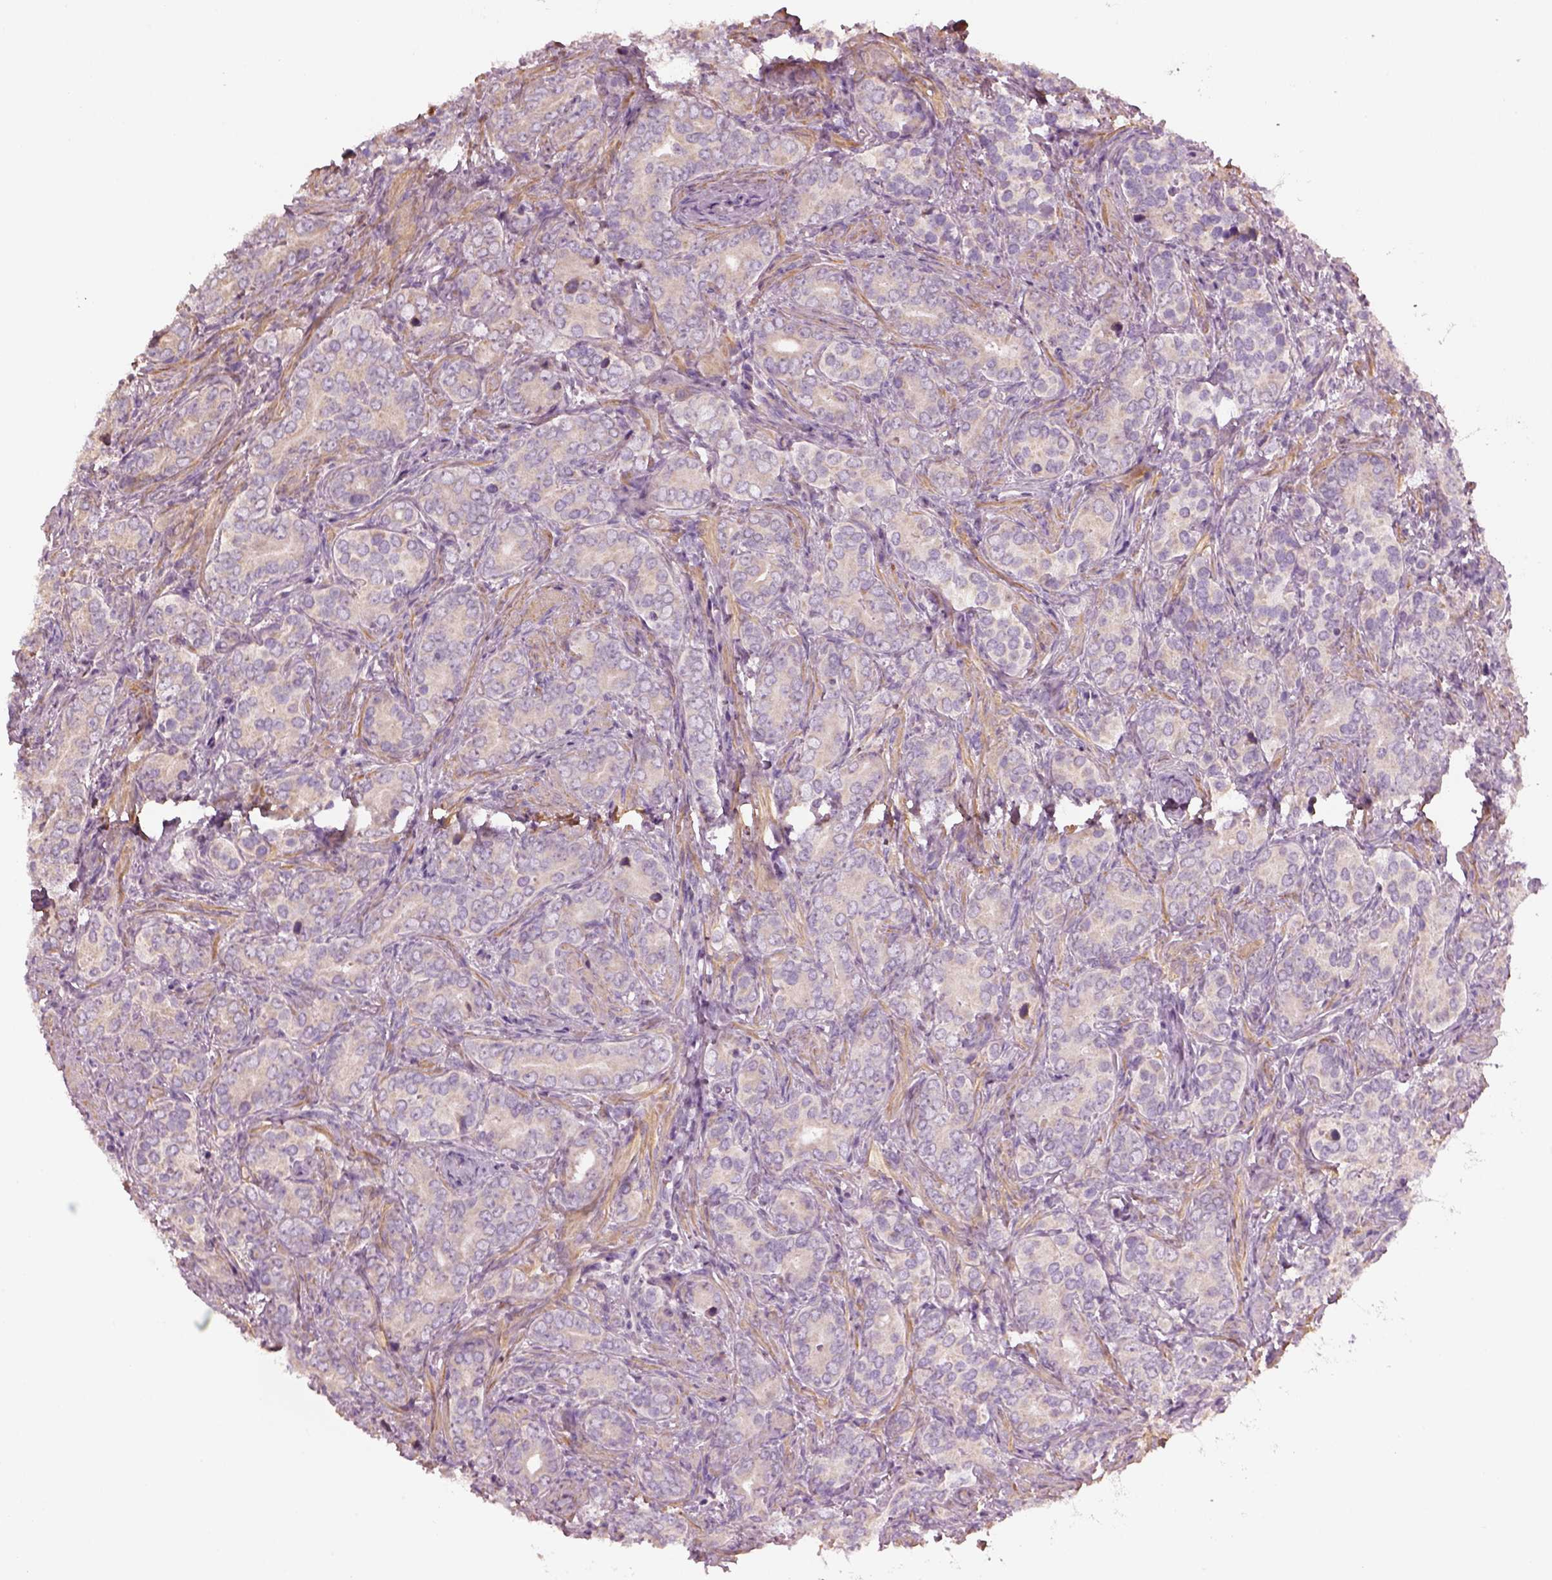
{"staining": {"intensity": "negative", "quantity": "none", "location": "none"}, "tissue": "prostate cancer", "cell_type": "Tumor cells", "image_type": "cancer", "snomed": [{"axis": "morphology", "description": "Adenocarcinoma, High grade"}, {"axis": "topography", "description": "Prostate"}], "caption": "This histopathology image is of adenocarcinoma (high-grade) (prostate) stained with immunohistochemistry (IHC) to label a protein in brown with the nuclei are counter-stained blue. There is no positivity in tumor cells. (DAB (3,3'-diaminobenzidine) immunohistochemistry, high magnification).", "gene": "SPATA7", "patient": {"sex": "male", "age": 84}}